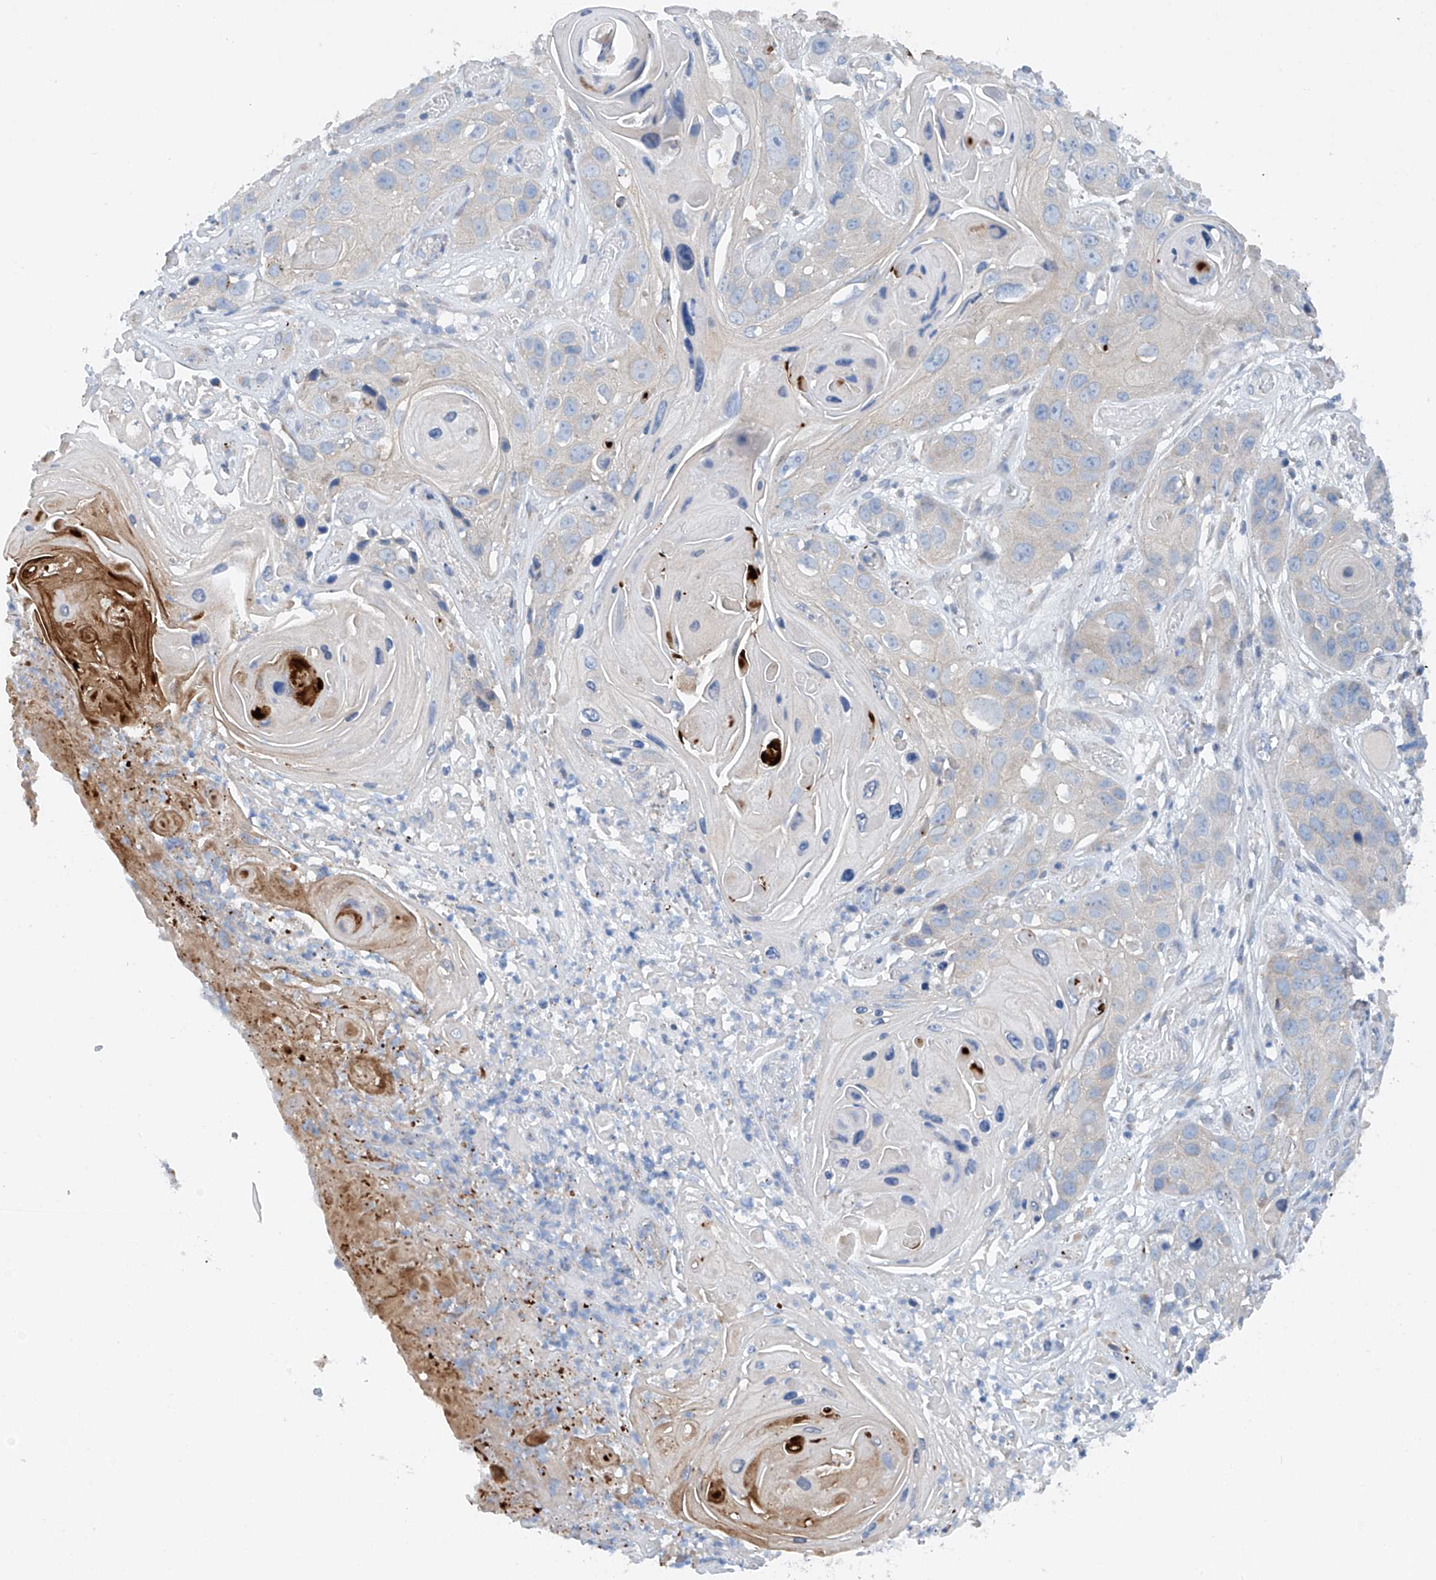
{"staining": {"intensity": "negative", "quantity": "none", "location": "none"}, "tissue": "skin cancer", "cell_type": "Tumor cells", "image_type": "cancer", "snomed": [{"axis": "morphology", "description": "Squamous cell carcinoma, NOS"}, {"axis": "topography", "description": "Skin"}], "caption": "An image of human skin squamous cell carcinoma is negative for staining in tumor cells.", "gene": "CEP85L", "patient": {"sex": "male", "age": 55}}